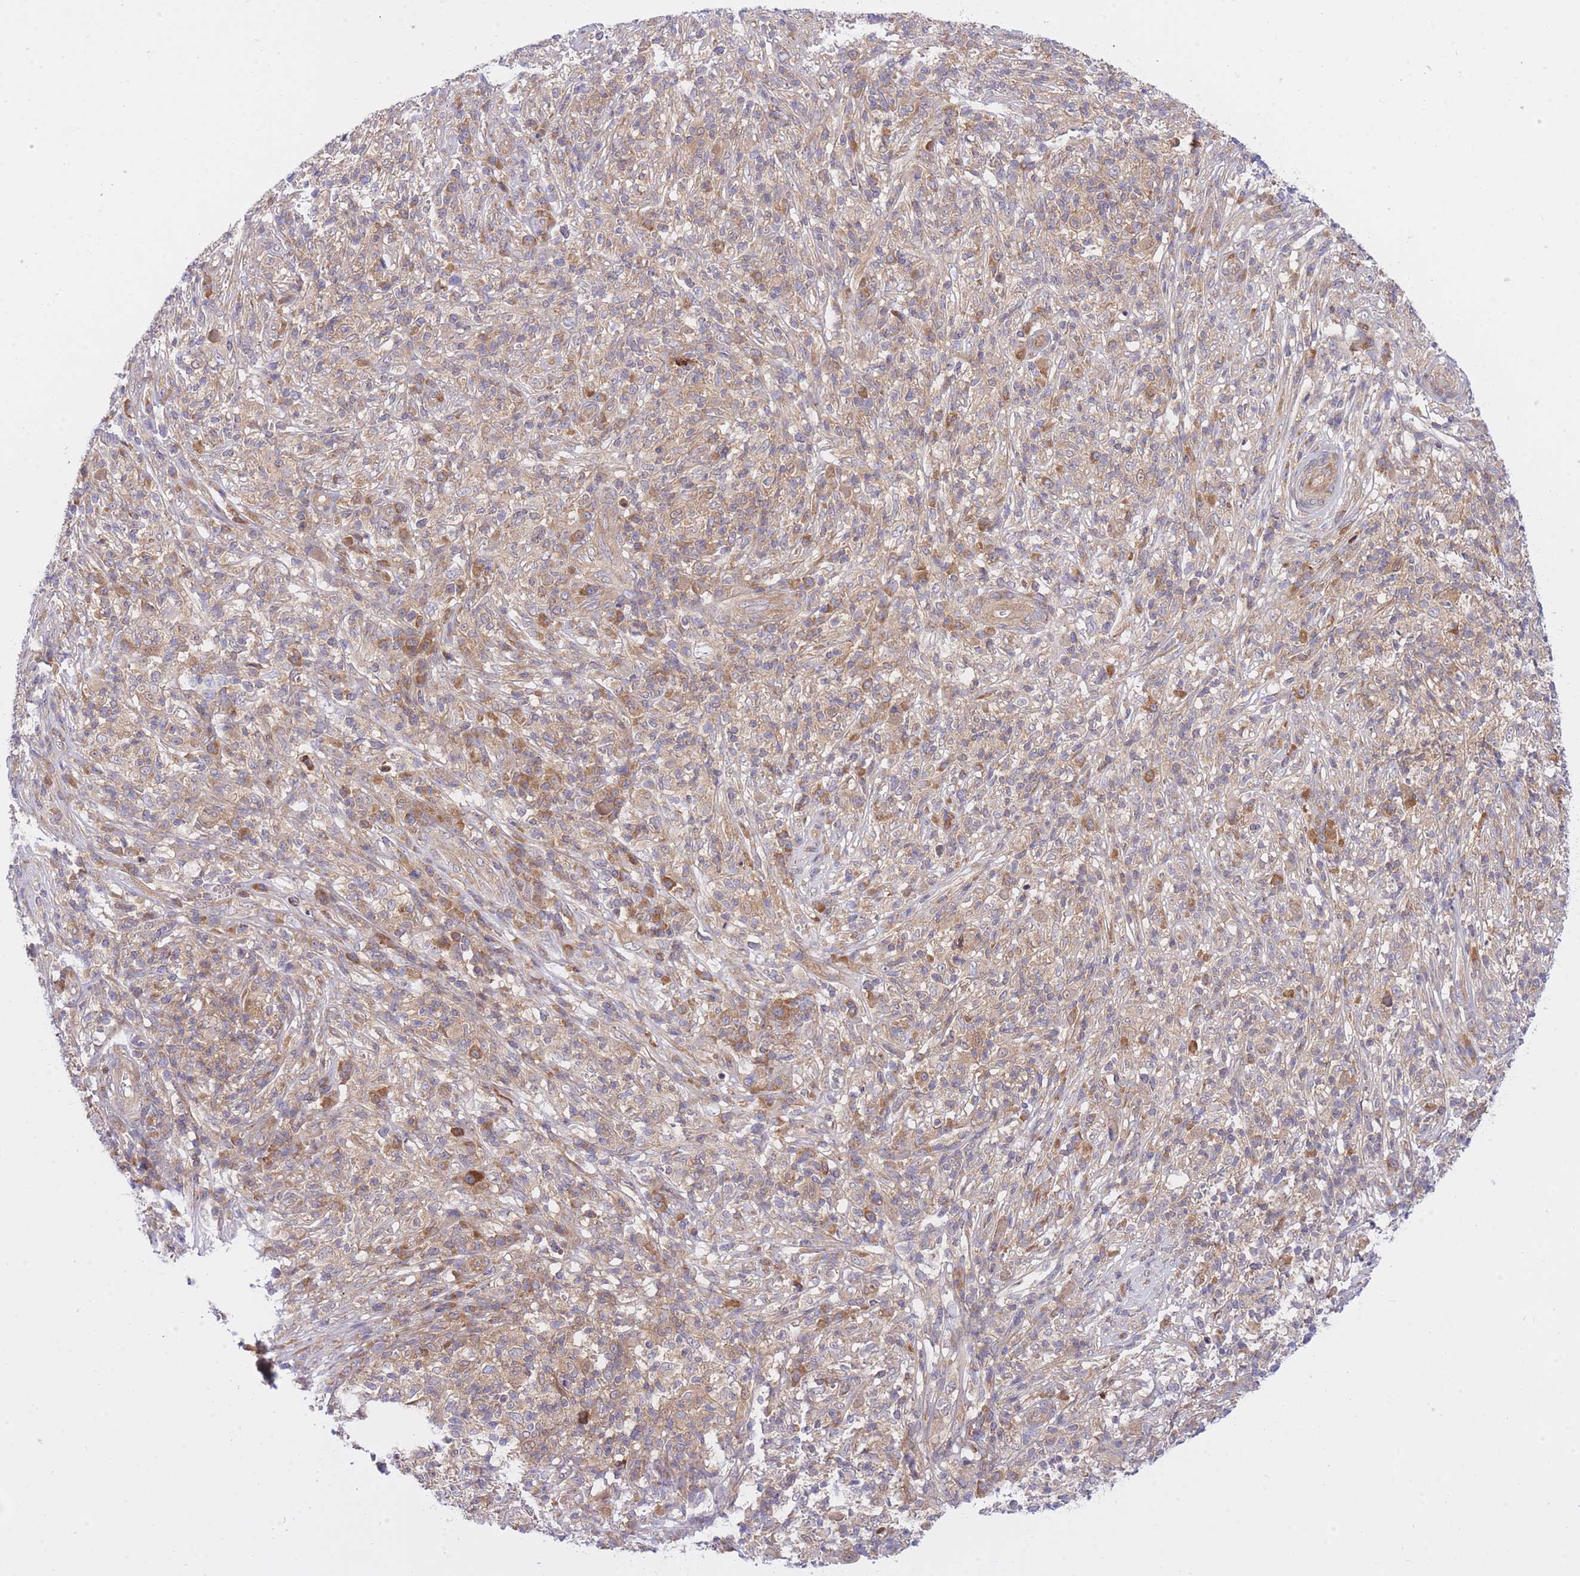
{"staining": {"intensity": "weak", "quantity": "<25%", "location": "cytoplasmic/membranous"}, "tissue": "melanoma", "cell_type": "Tumor cells", "image_type": "cancer", "snomed": [{"axis": "morphology", "description": "Malignant melanoma, NOS"}, {"axis": "topography", "description": "Skin"}], "caption": "This is an immunohistochemistry (IHC) image of melanoma. There is no expression in tumor cells.", "gene": "EIF2B2", "patient": {"sex": "male", "age": 66}}